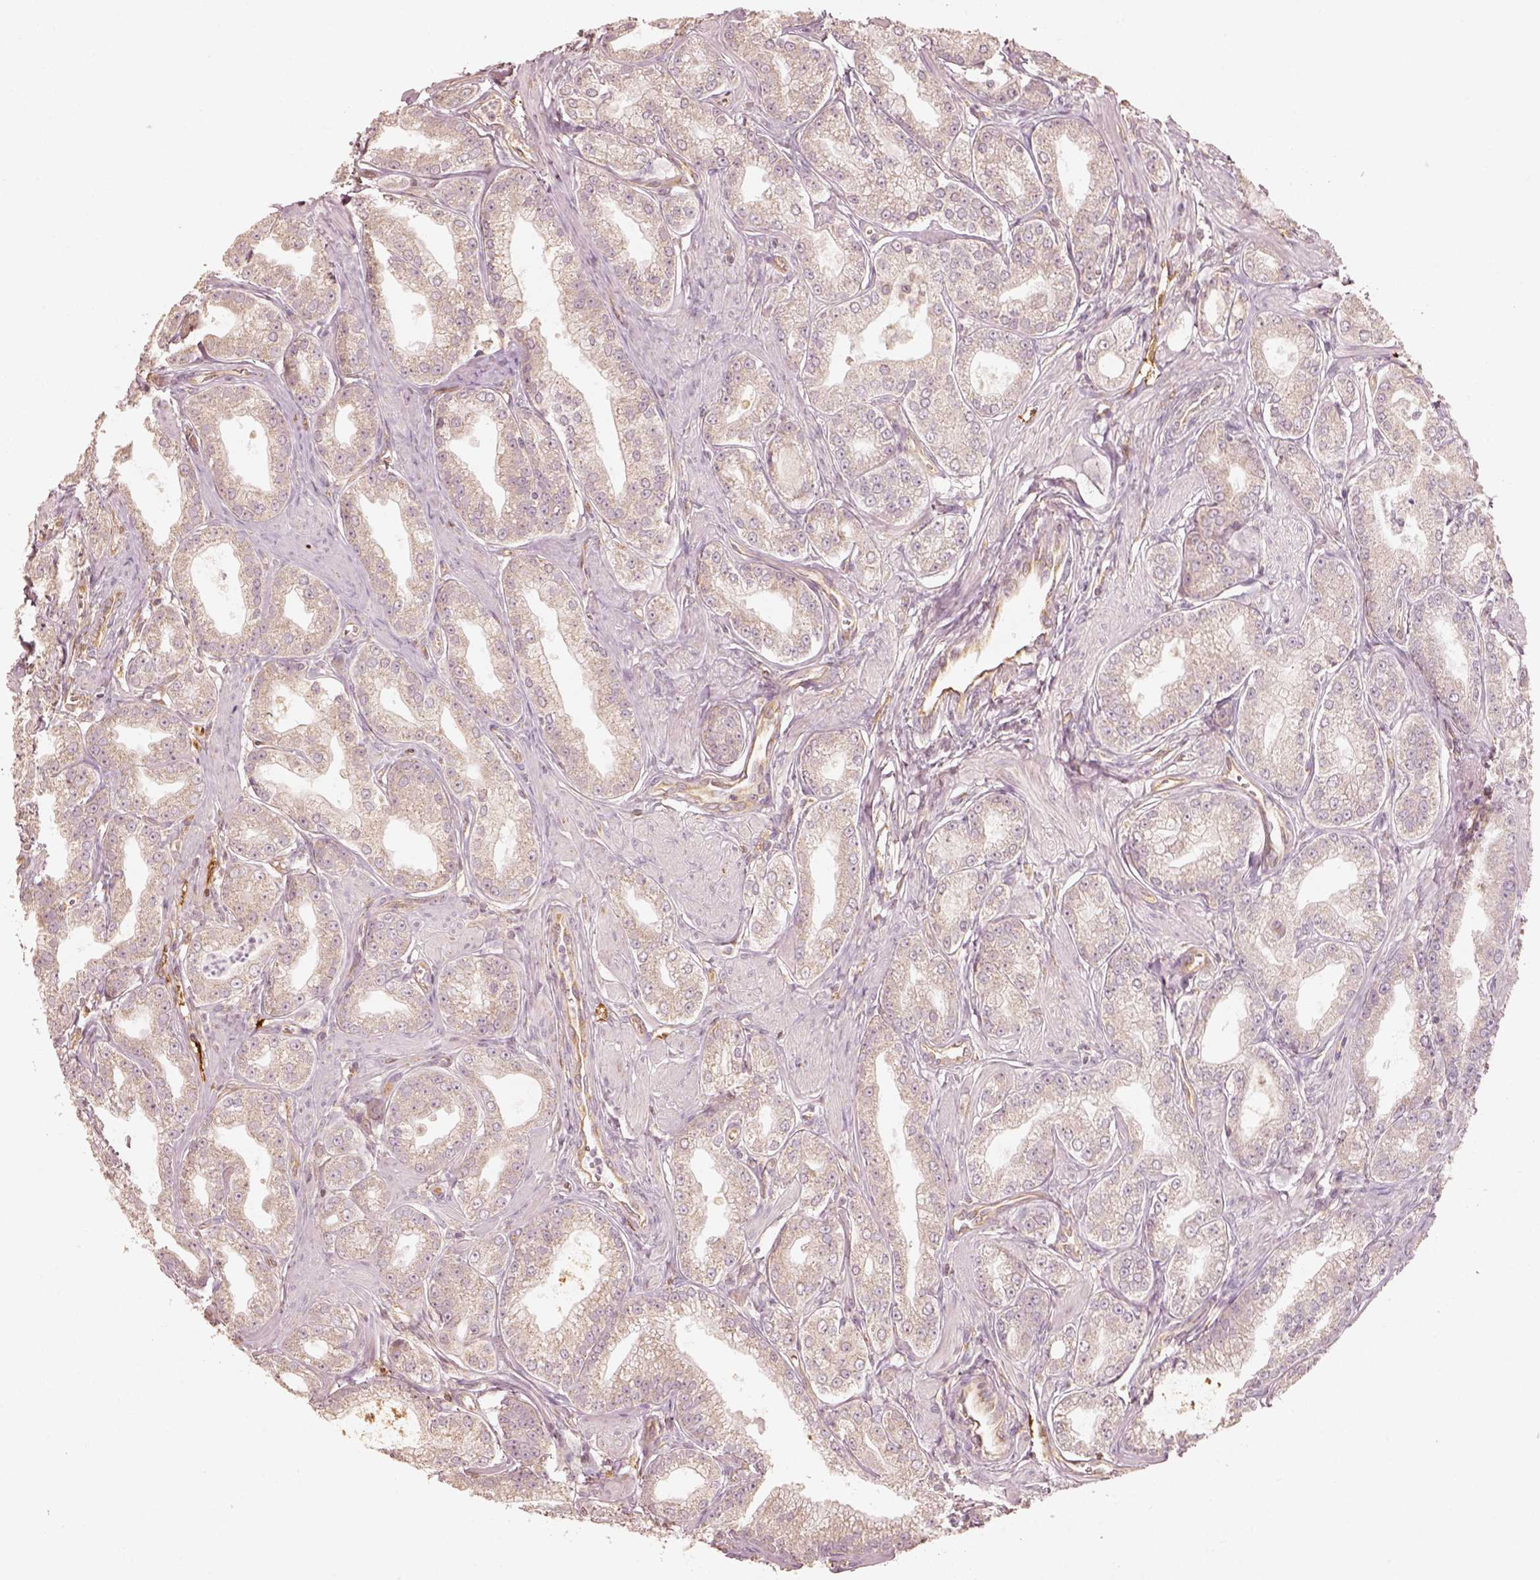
{"staining": {"intensity": "negative", "quantity": "none", "location": "none"}, "tissue": "prostate cancer", "cell_type": "Tumor cells", "image_type": "cancer", "snomed": [{"axis": "morphology", "description": "Adenocarcinoma, NOS"}, {"axis": "topography", "description": "Prostate"}], "caption": "DAB (3,3'-diaminobenzidine) immunohistochemical staining of human prostate cancer (adenocarcinoma) reveals no significant staining in tumor cells.", "gene": "FSCN1", "patient": {"sex": "male", "age": 71}}